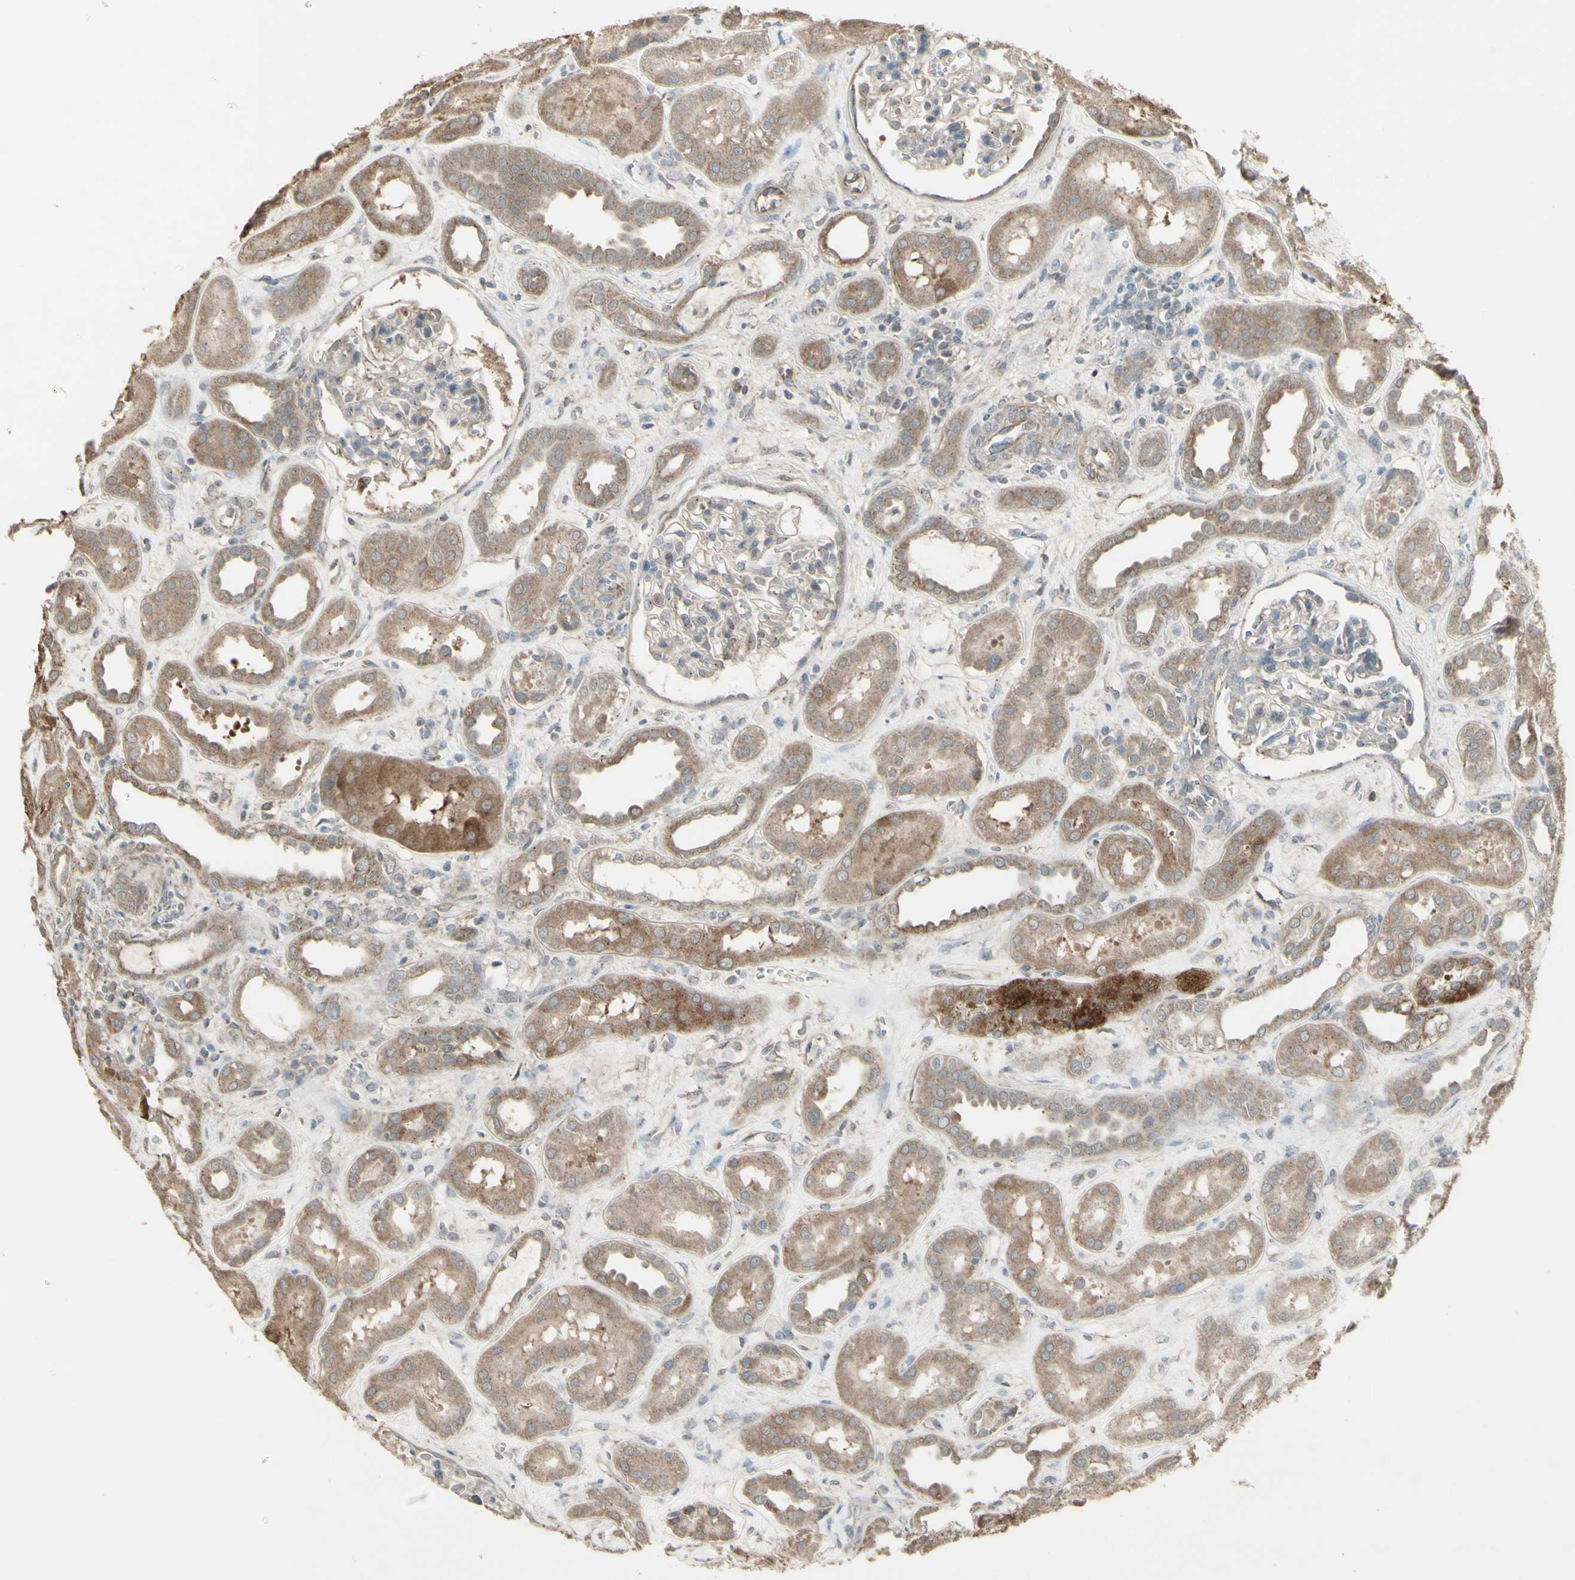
{"staining": {"intensity": "weak", "quantity": ">75%", "location": "cytoplasmic/membranous"}, "tissue": "kidney", "cell_type": "Cells in glomeruli", "image_type": "normal", "snomed": [{"axis": "morphology", "description": "Normal tissue, NOS"}, {"axis": "topography", "description": "Kidney"}], "caption": "High-magnification brightfield microscopy of benign kidney stained with DAB (brown) and counterstained with hematoxylin (blue). cells in glomeruli exhibit weak cytoplasmic/membranous staining is present in approximately>75% of cells. The protein of interest is stained brown, and the nuclei are stained in blue (DAB IHC with brightfield microscopy, high magnification).", "gene": "ENSG00000285526", "patient": {"sex": "male", "age": 59}}